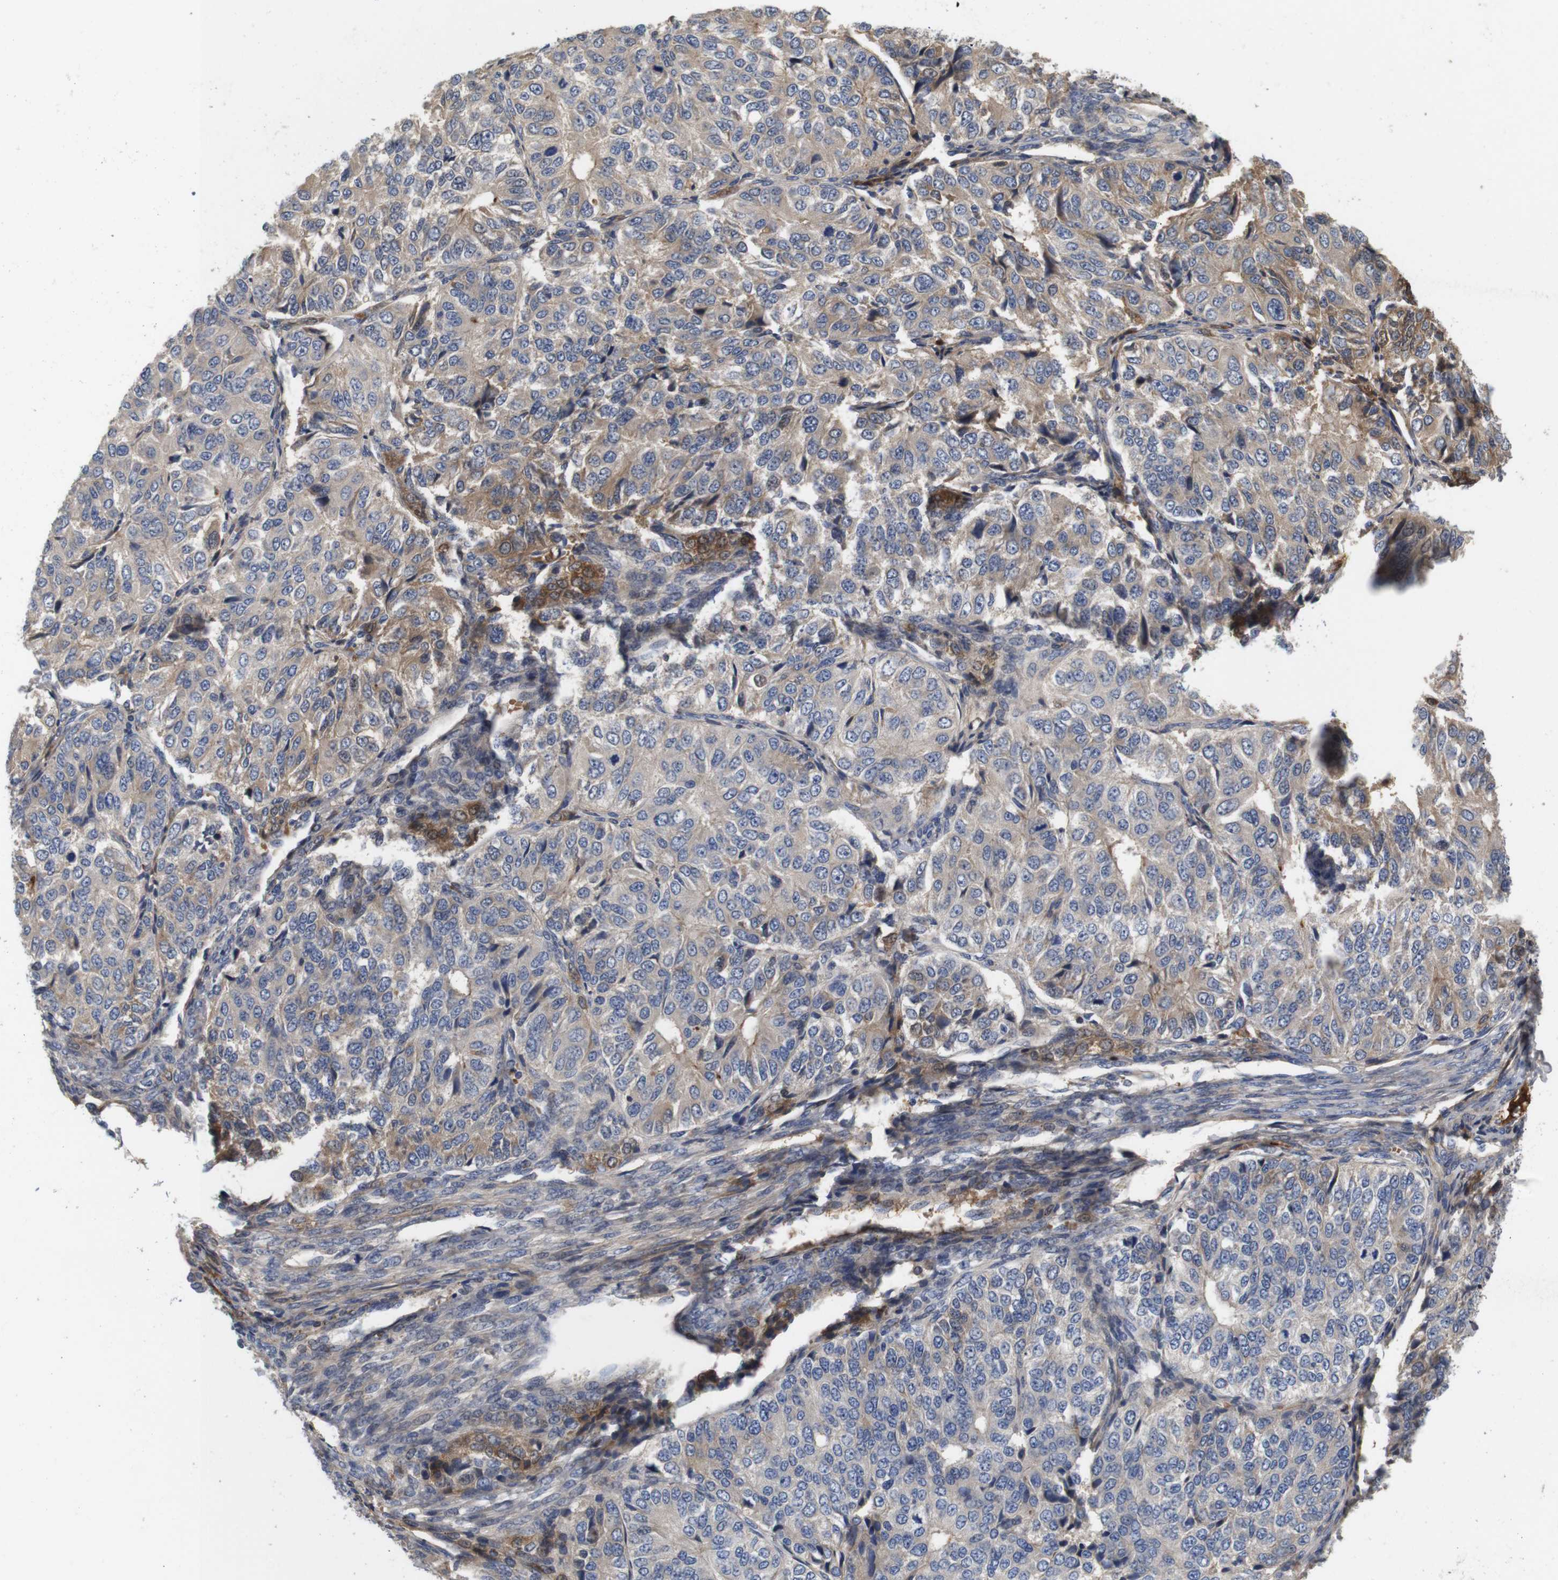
{"staining": {"intensity": "moderate", "quantity": "<25%", "location": "cytoplasmic/membranous"}, "tissue": "ovarian cancer", "cell_type": "Tumor cells", "image_type": "cancer", "snomed": [{"axis": "morphology", "description": "Carcinoma, endometroid"}, {"axis": "topography", "description": "Ovary"}], "caption": "A histopathology image of human ovarian endometroid carcinoma stained for a protein demonstrates moderate cytoplasmic/membranous brown staining in tumor cells.", "gene": "SPRY3", "patient": {"sex": "female", "age": 51}}